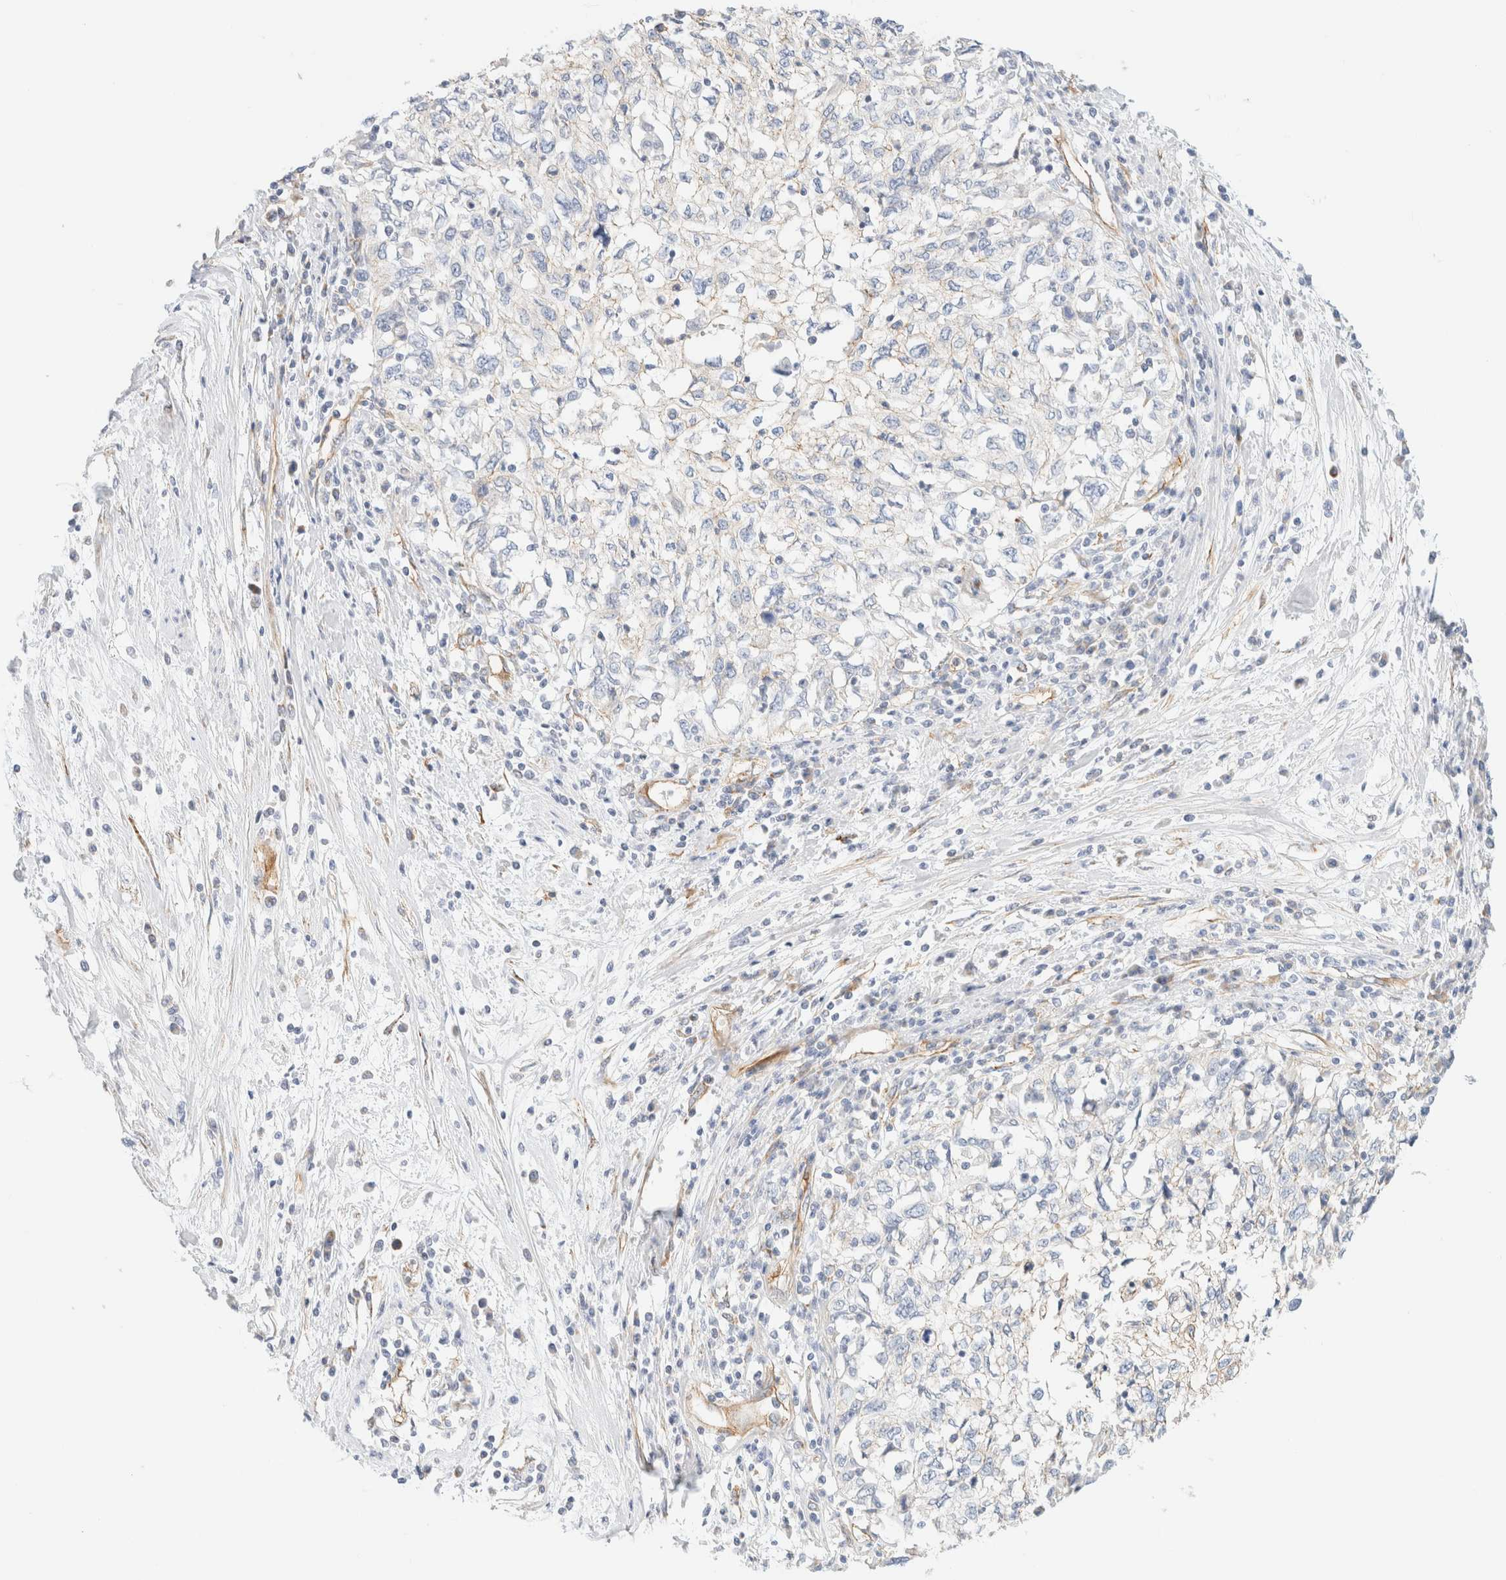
{"staining": {"intensity": "negative", "quantity": "none", "location": "none"}, "tissue": "cervical cancer", "cell_type": "Tumor cells", "image_type": "cancer", "snomed": [{"axis": "morphology", "description": "Squamous cell carcinoma, NOS"}, {"axis": "topography", "description": "Cervix"}], "caption": "DAB (3,3'-diaminobenzidine) immunohistochemical staining of human squamous cell carcinoma (cervical) demonstrates no significant staining in tumor cells. Brightfield microscopy of IHC stained with DAB (brown) and hematoxylin (blue), captured at high magnification.", "gene": "CYB5R4", "patient": {"sex": "female", "age": 57}}